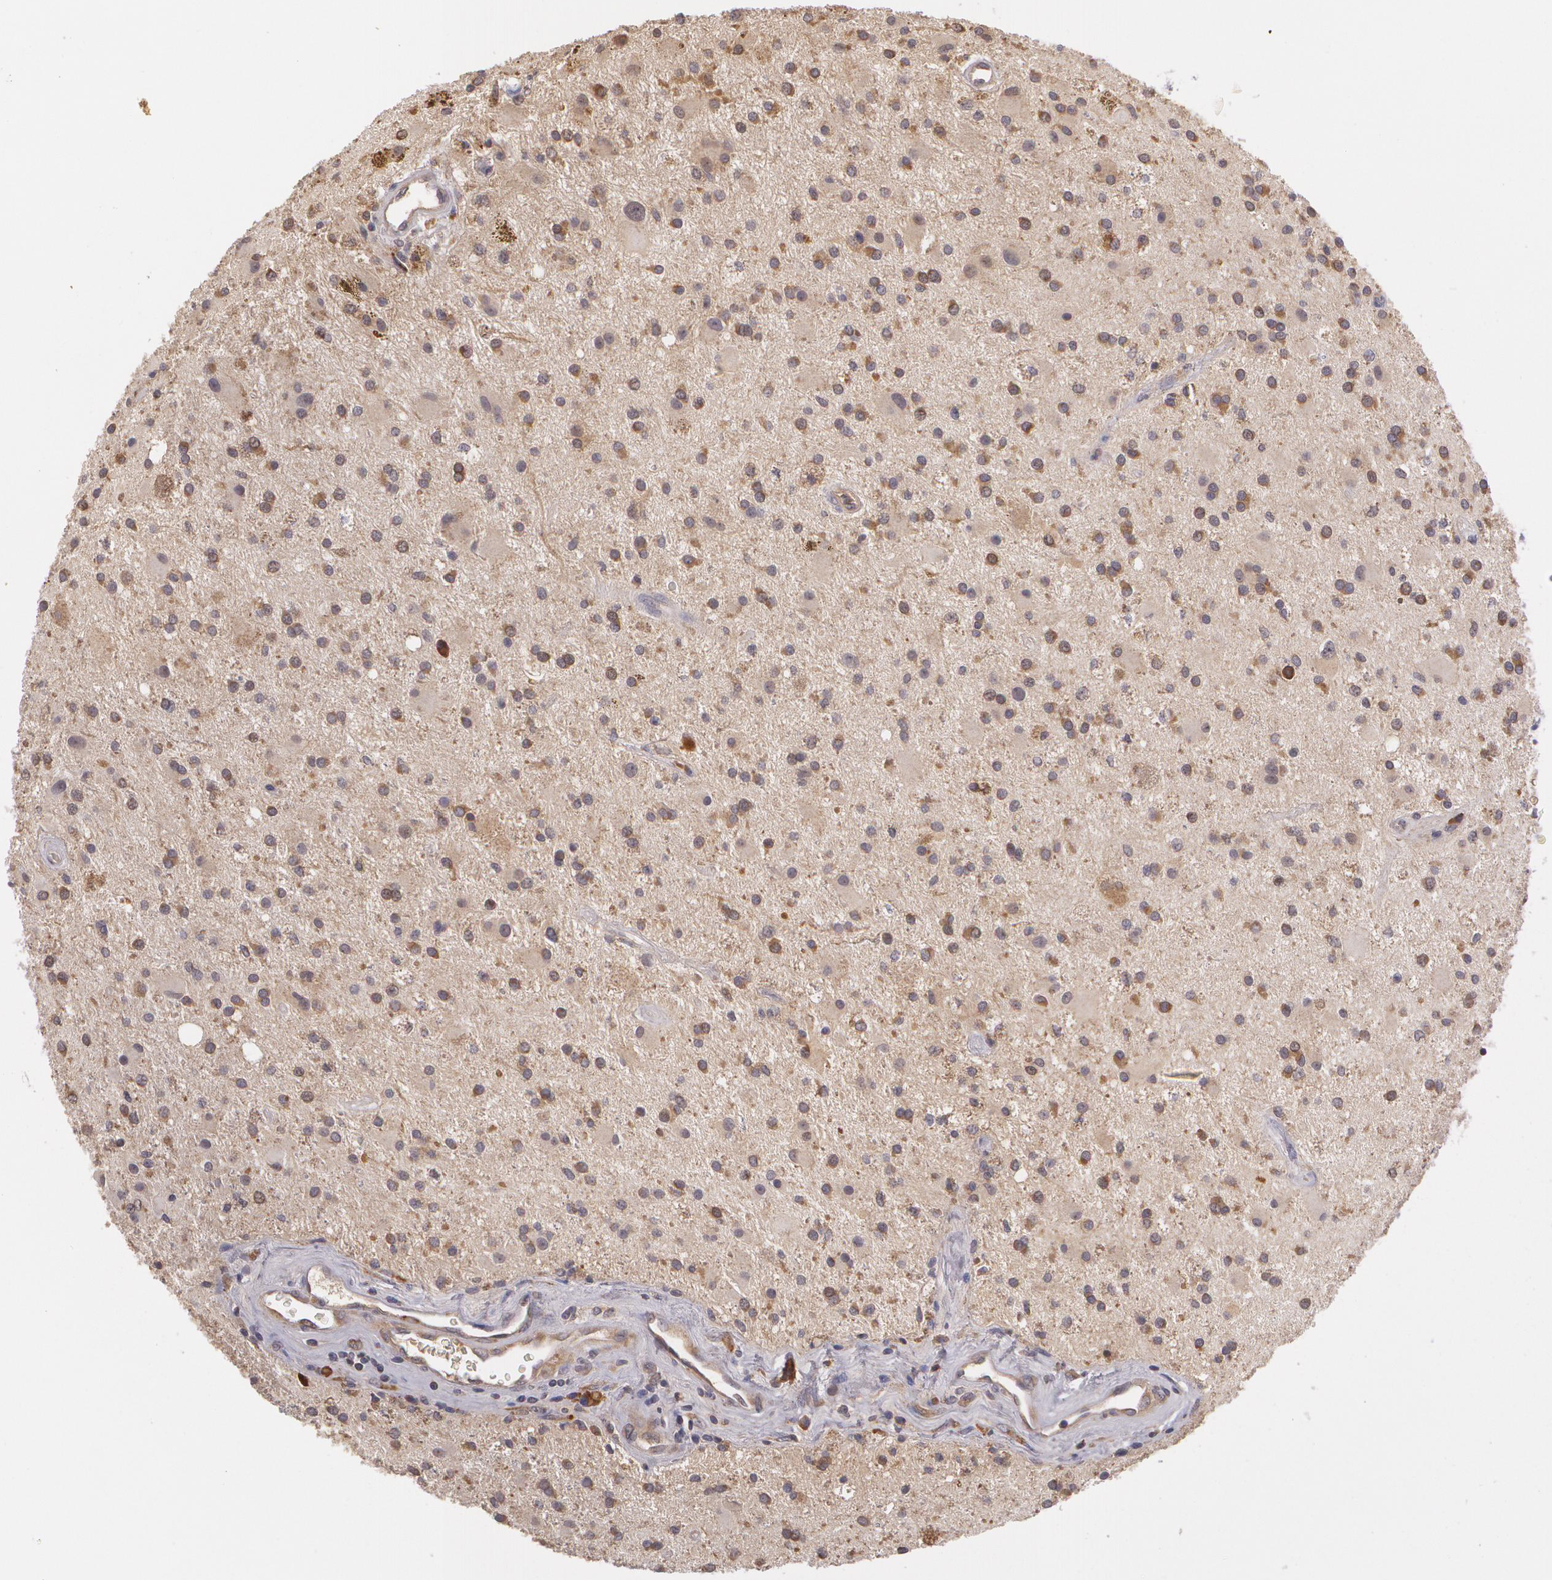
{"staining": {"intensity": "strong", "quantity": ">75%", "location": "cytoplasmic/membranous"}, "tissue": "glioma", "cell_type": "Tumor cells", "image_type": "cancer", "snomed": [{"axis": "morphology", "description": "Glioma, malignant, Low grade"}, {"axis": "topography", "description": "Brain"}], "caption": "Human glioma stained with a brown dye shows strong cytoplasmic/membranous positive staining in about >75% of tumor cells.", "gene": "CCL17", "patient": {"sex": "male", "age": 58}}